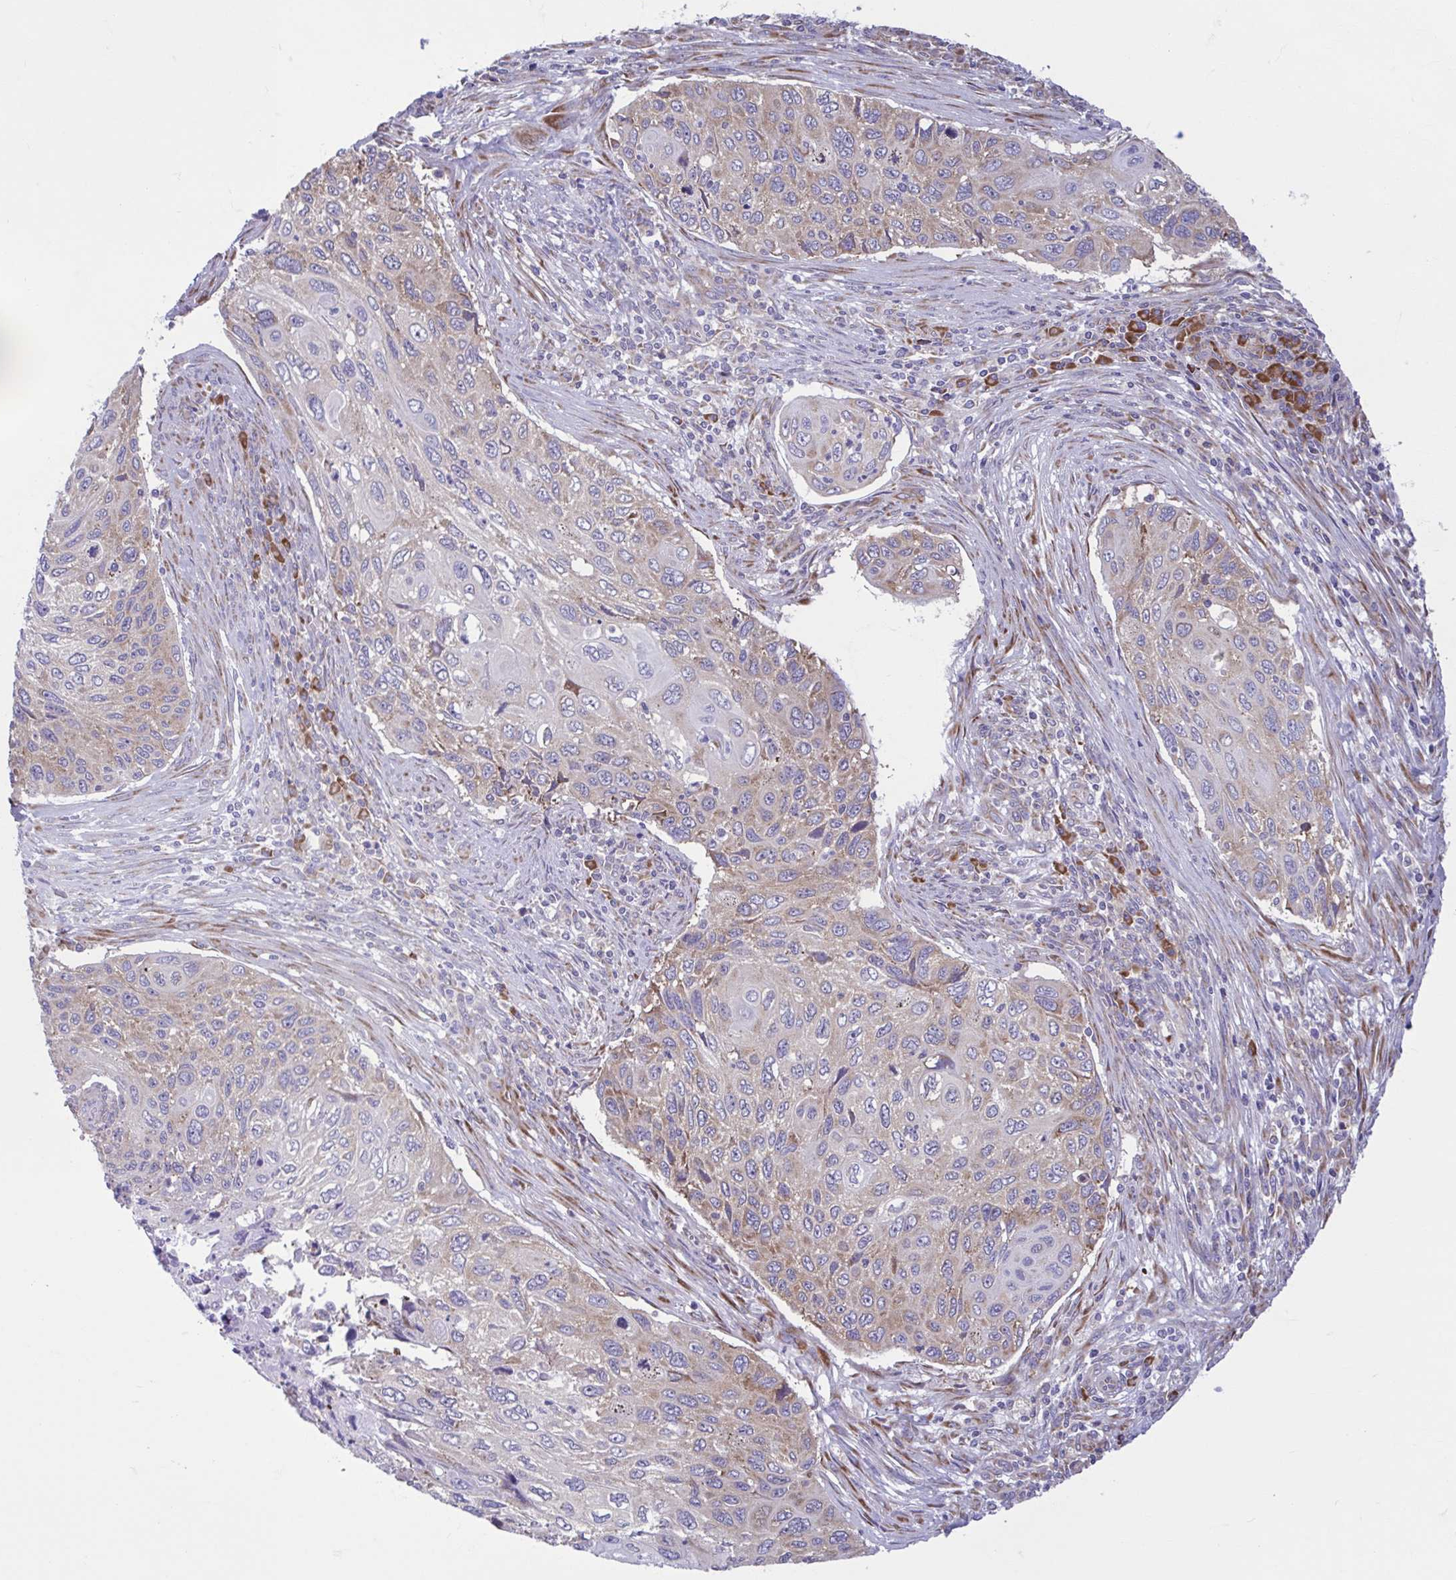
{"staining": {"intensity": "weak", "quantity": "25%-75%", "location": "cytoplasmic/membranous"}, "tissue": "cervical cancer", "cell_type": "Tumor cells", "image_type": "cancer", "snomed": [{"axis": "morphology", "description": "Squamous cell carcinoma, NOS"}, {"axis": "topography", "description": "Cervix"}], "caption": "A brown stain shows weak cytoplasmic/membranous expression of a protein in human cervical squamous cell carcinoma tumor cells.", "gene": "RPS16", "patient": {"sex": "female", "age": 70}}